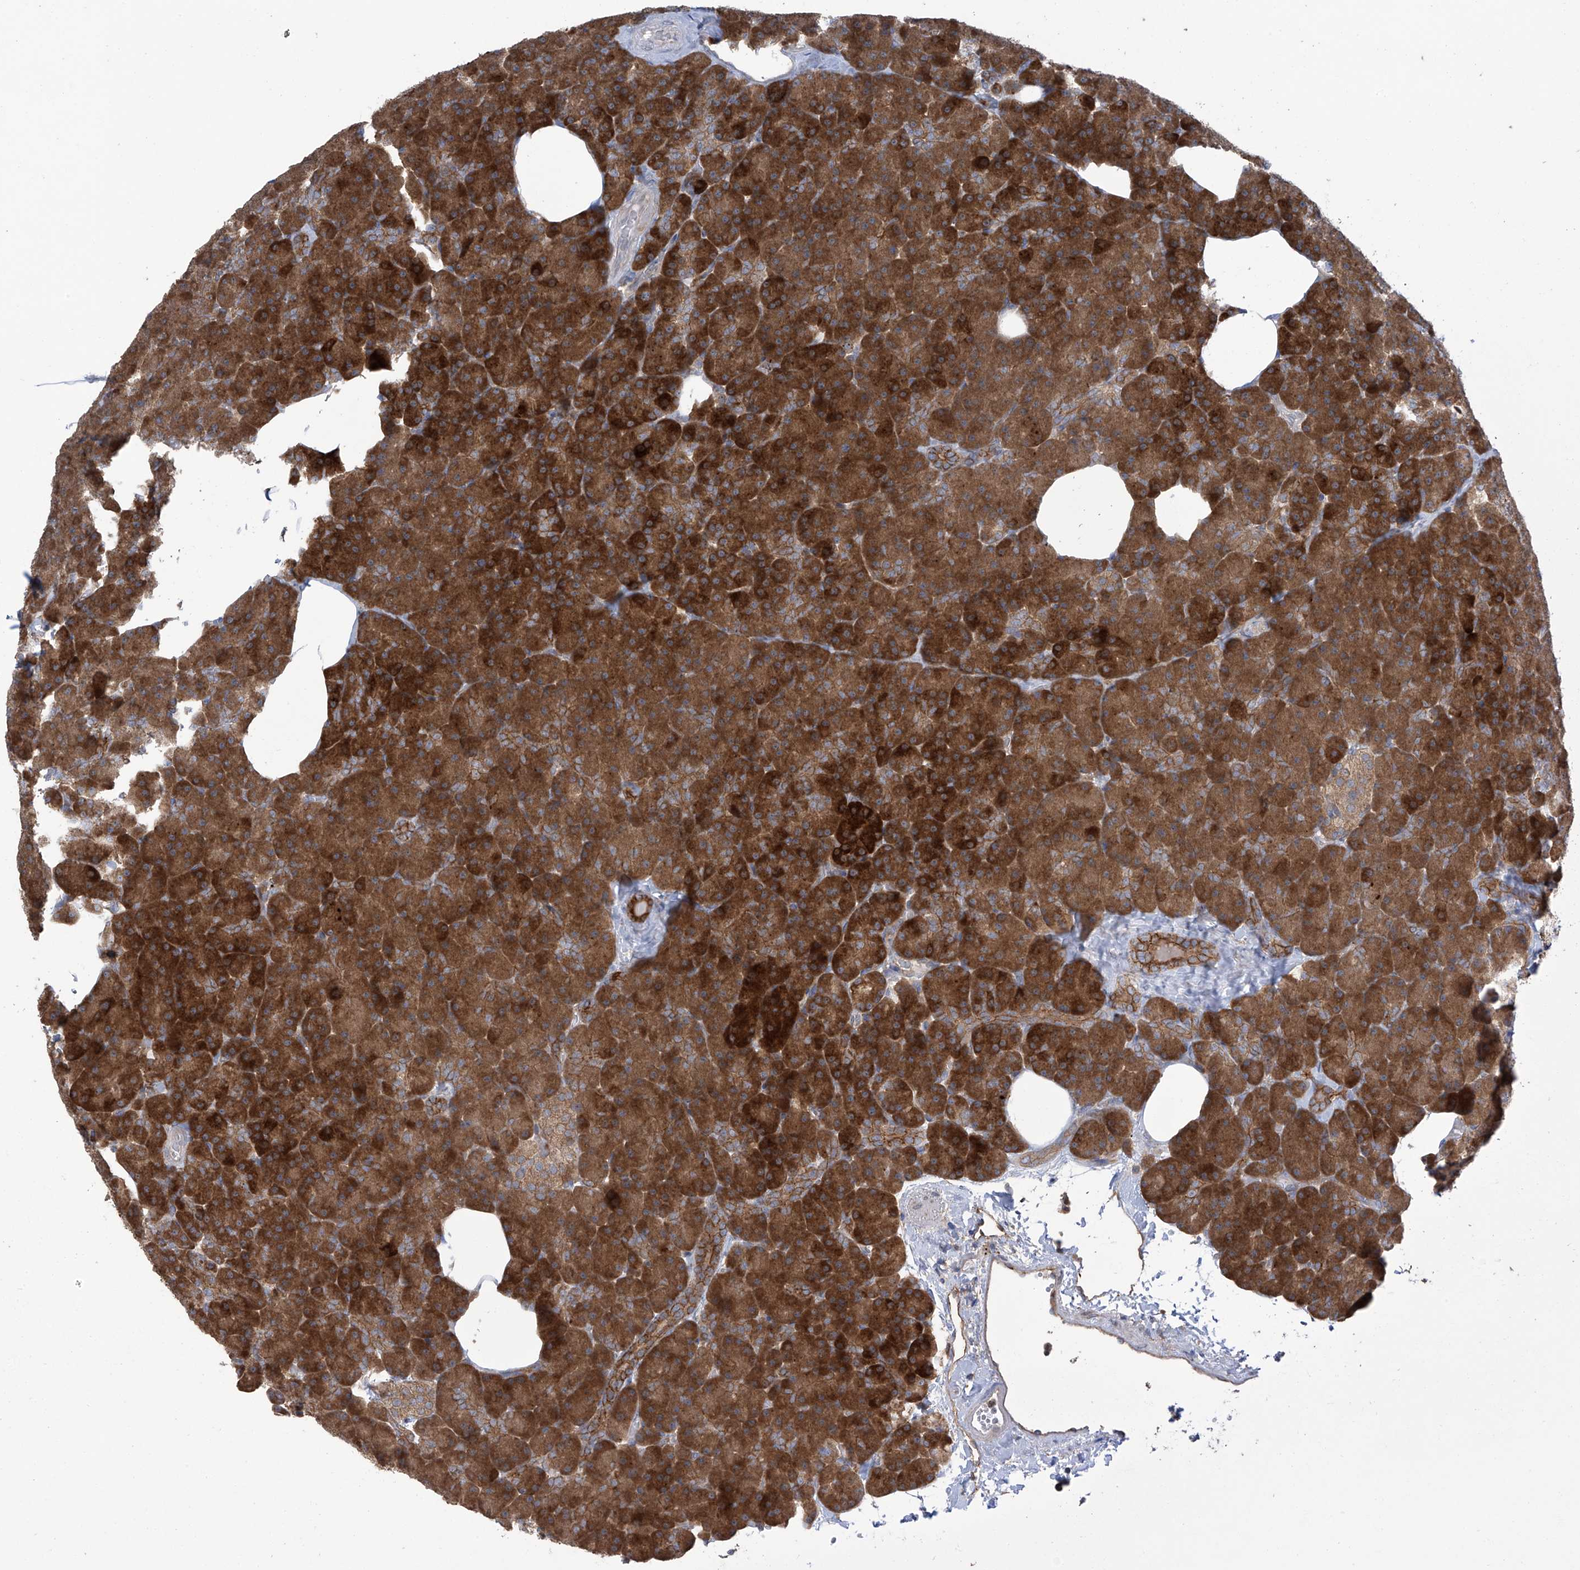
{"staining": {"intensity": "strong", "quantity": "25%-75%", "location": "cytoplasmic/membranous"}, "tissue": "pancreas", "cell_type": "Exocrine glandular cells", "image_type": "normal", "snomed": [{"axis": "morphology", "description": "Normal tissue, NOS"}, {"axis": "morphology", "description": "Carcinoid, malignant, NOS"}, {"axis": "topography", "description": "Pancreas"}], "caption": "Exocrine glandular cells display high levels of strong cytoplasmic/membranous staining in approximately 25%-75% of cells in benign pancreas. Nuclei are stained in blue.", "gene": "KIAA1522", "patient": {"sex": "female", "age": 35}}